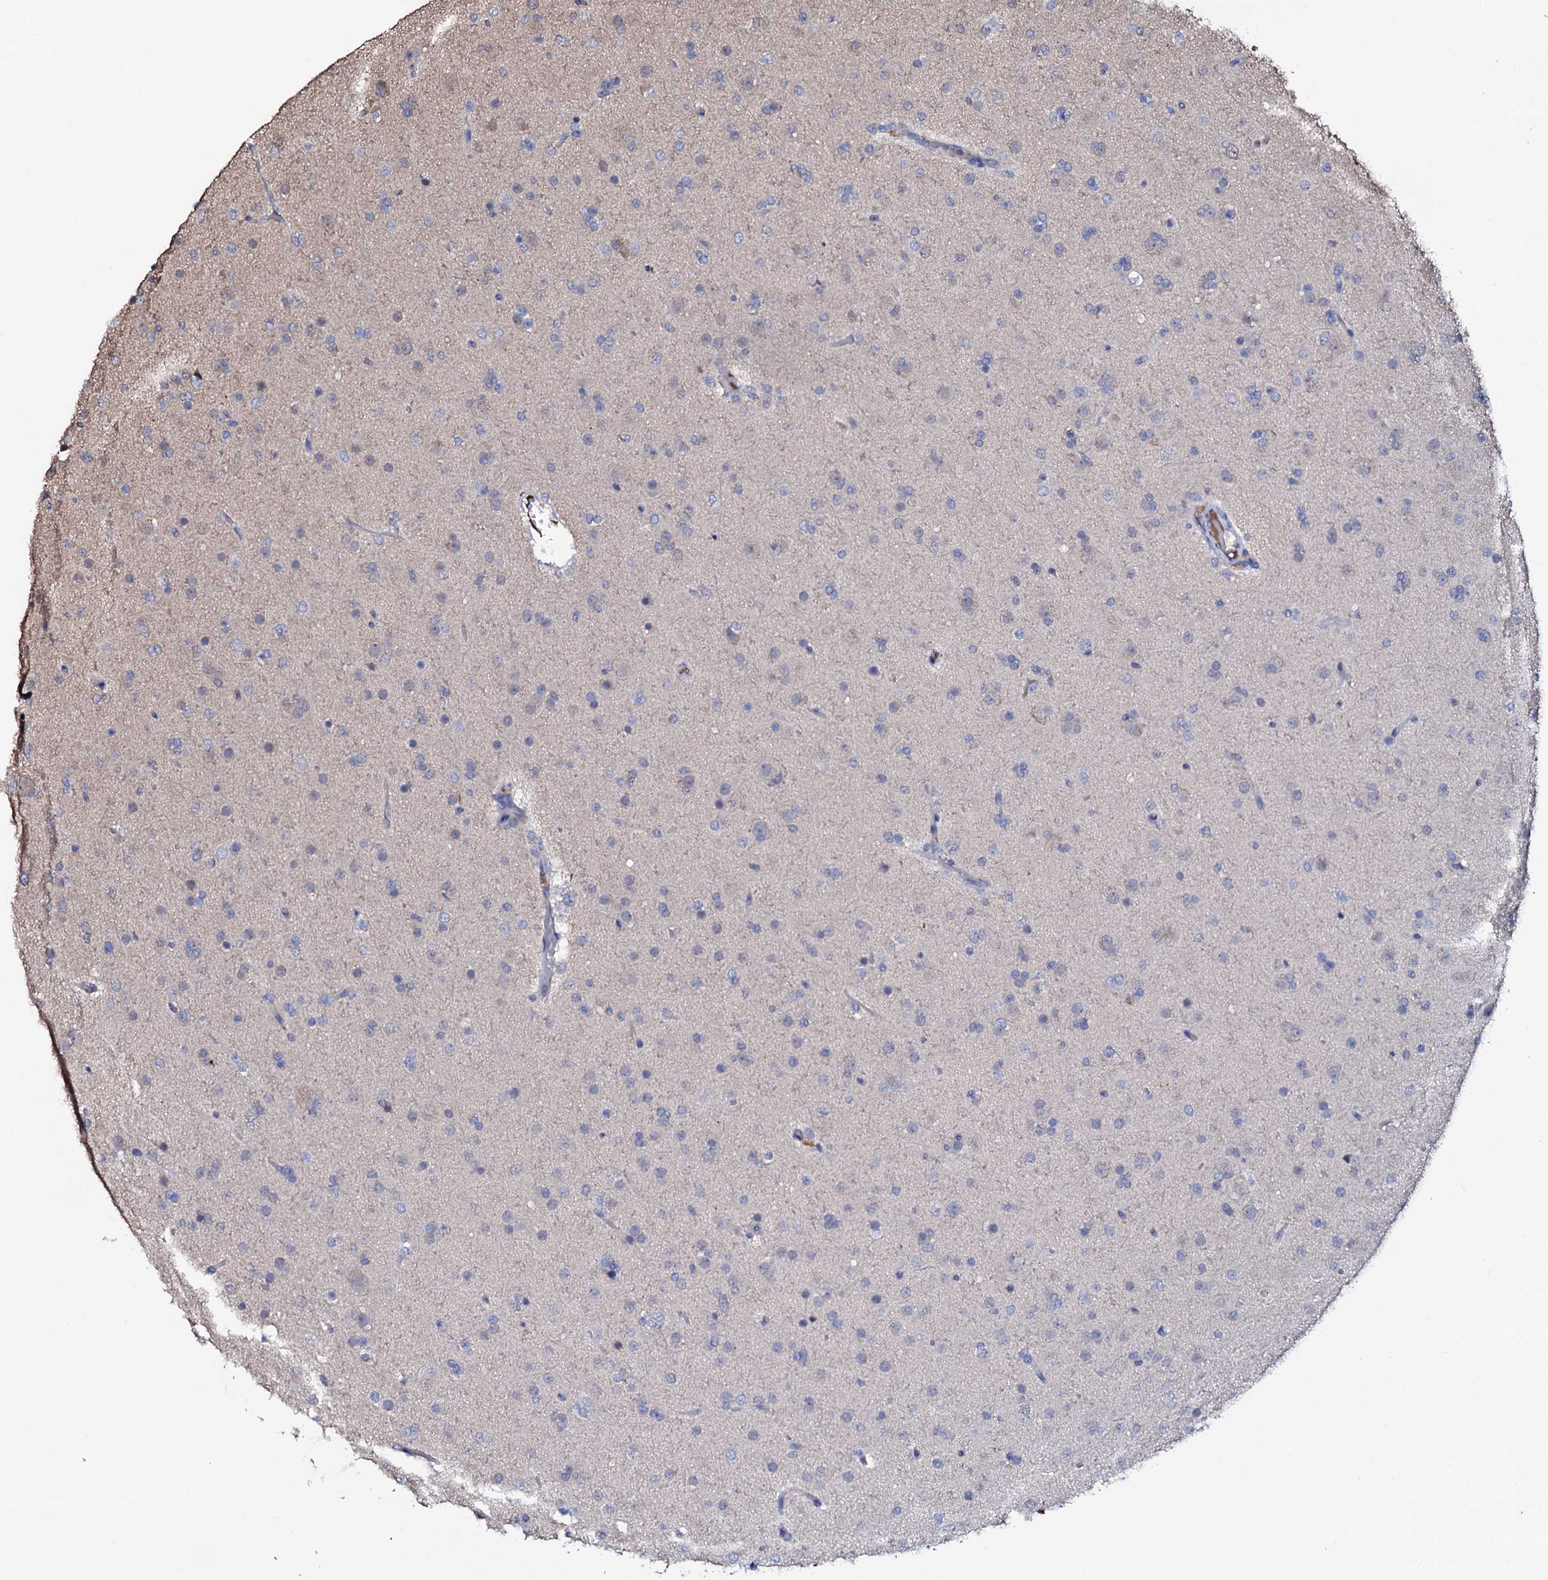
{"staining": {"intensity": "negative", "quantity": "none", "location": "none"}, "tissue": "glioma", "cell_type": "Tumor cells", "image_type": "cancer", "snomed": [{"axis": "morphology", "description": "Glioma, malignant, Low grade"}, {"axis": "topography", "description": "Brain"}], "caption": "Immunohistochemistry (IHC) histopathology image of human malignant glioma (low-grade) stained for a protein (brown), which displays no expression in tumor cells.", "gene": "TCAF2", "patient": {"sex": "male", "age": 65}}